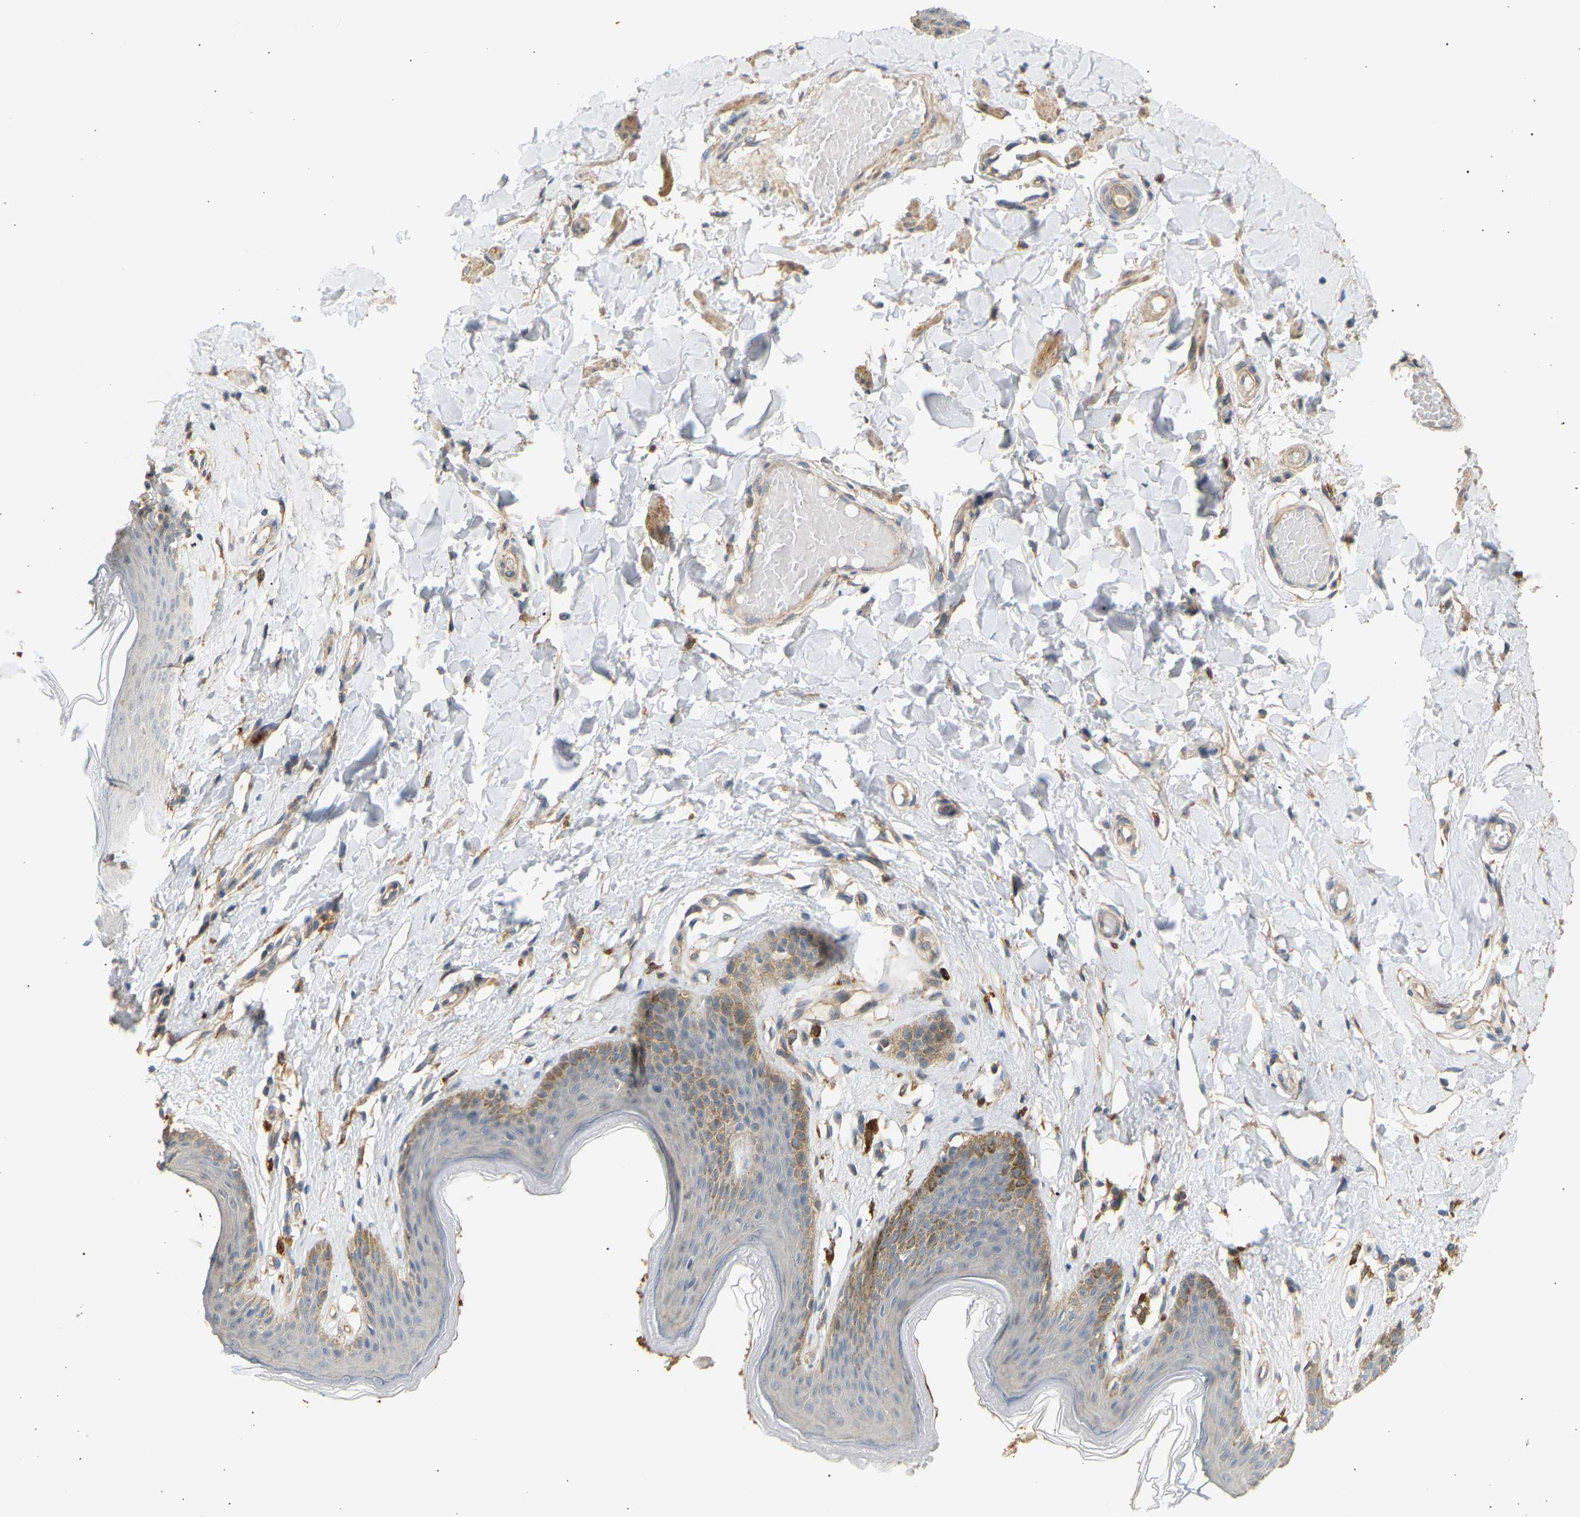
{"staining": {"intensity": "moderate", "quantity": "<25%", "location": "cytoplasmic/membranous"}, "tissue": "skin", "cell_type": "Epidermal cells", "image_type": "normal", "snomed": [{"axis": "morphology", "description": "Normal tissue, NOS"}, {"axis": "topography", "description": "Vulva"}], "caption": "Immunohistochemistry (IHC) micrograph of normal skin: human skin stained using immunohistochemistry (IHC) exhibits low levels of moderate protein expression localized specifically in the cytoplasmic/membranous of epidermal cells, appearing as a cytoplasmic/membranous brown color.", "gene": "RGL1", "patient": {"sex": "female", "age": 66}}